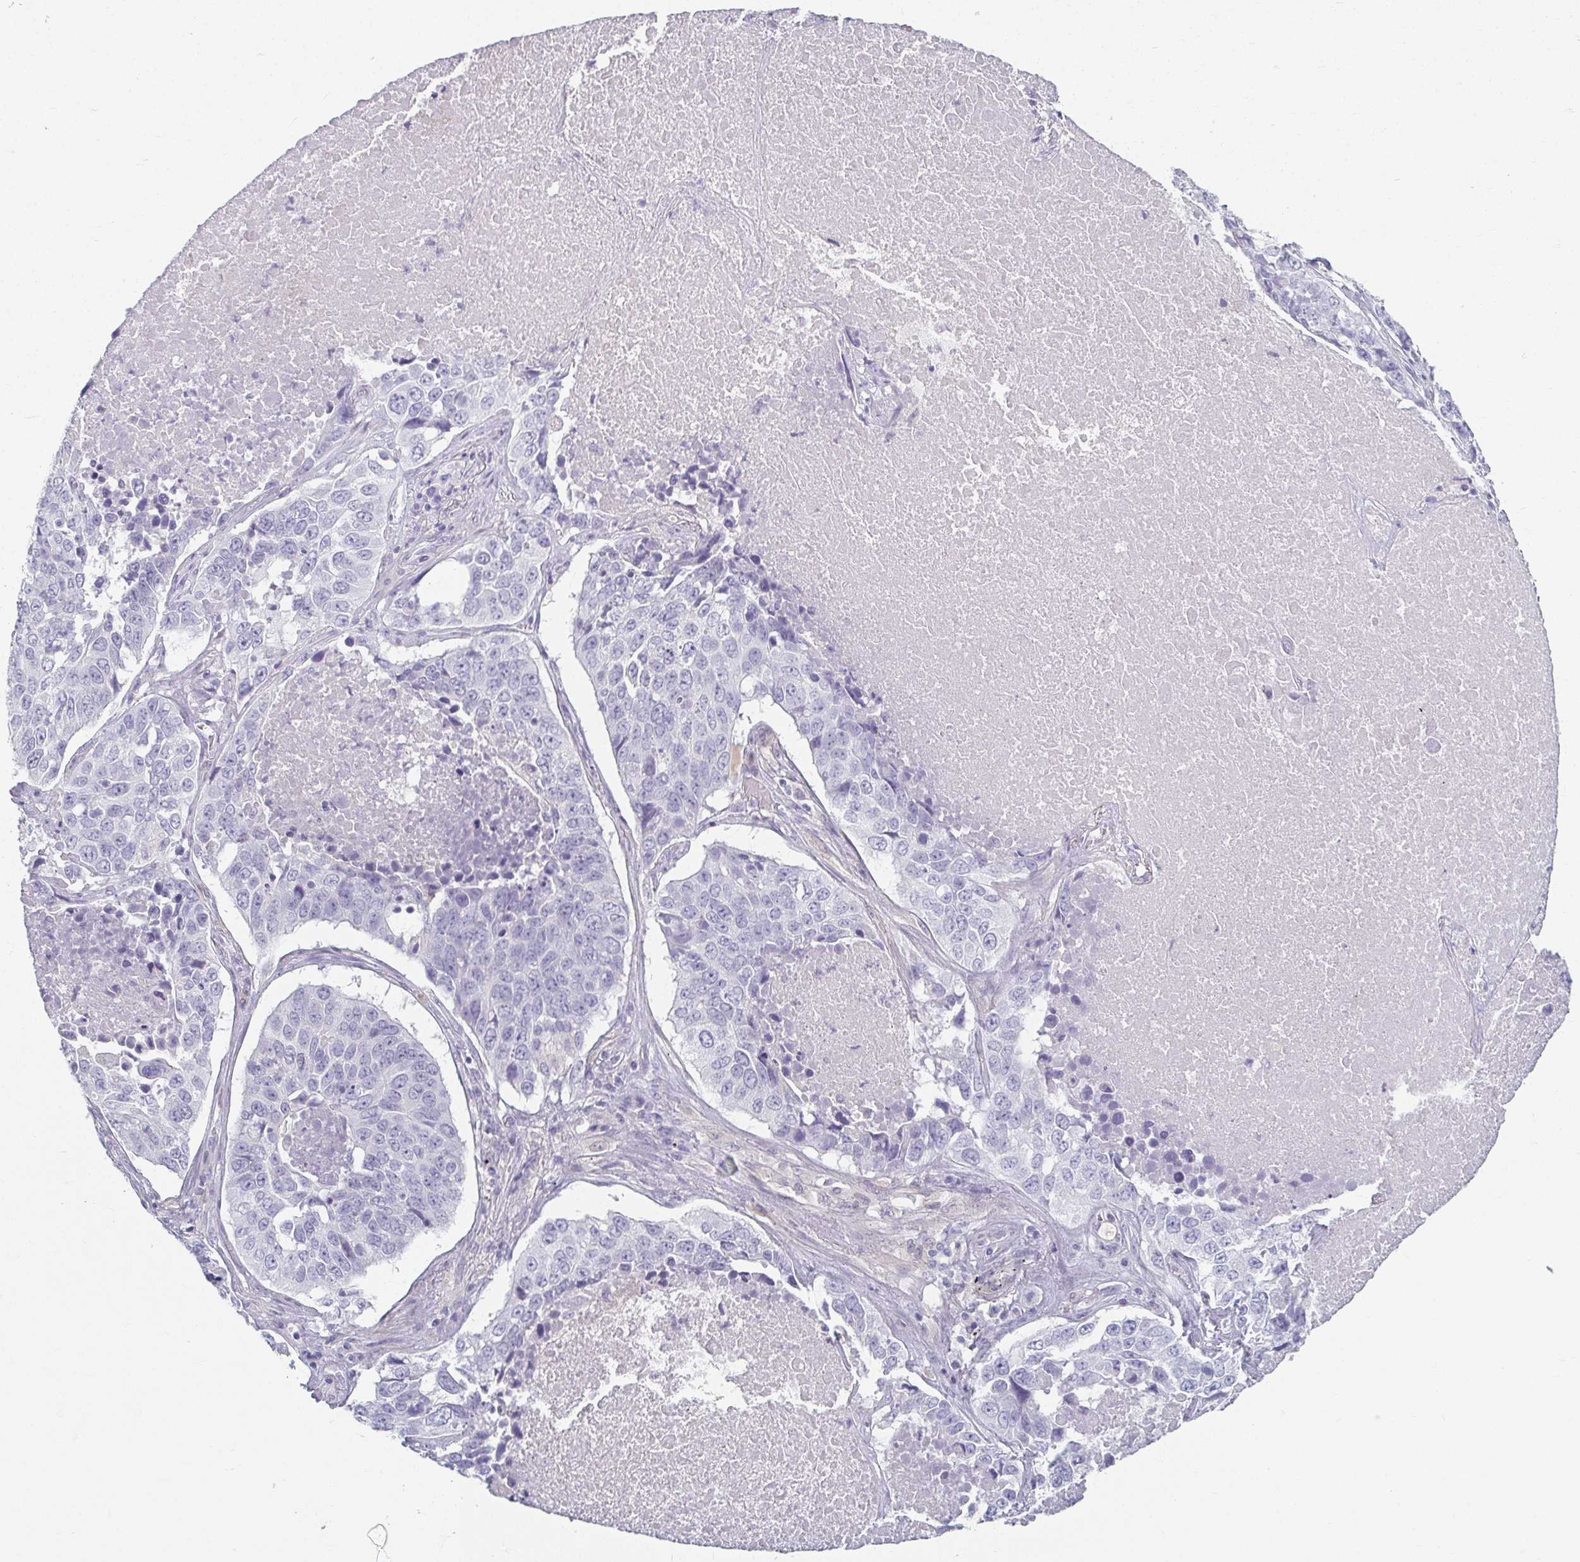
{"staining": {"intensity": "negative", "quantity": "none", "location": "none"}, "tissue": "lung cancer", "cell_type": "Tumor cells", "image_type": "cancer", "snomed": [{"axis": "morphology", "description": "Normal tissue, NOS"}, {"axis": "morphology", "description": "Squamous cell carcinoma, NOS"}, {"axis": "topography", "description": "Bronchus"}, {"axis": "topography", "description": "Lung"}], "caption": "Histopathology image shows no significant protein positivity in tumor cells of squamous cell carcinoma (lung).", "gene": "CAMKV", "patient": {"sex": "male", "age": 64}}